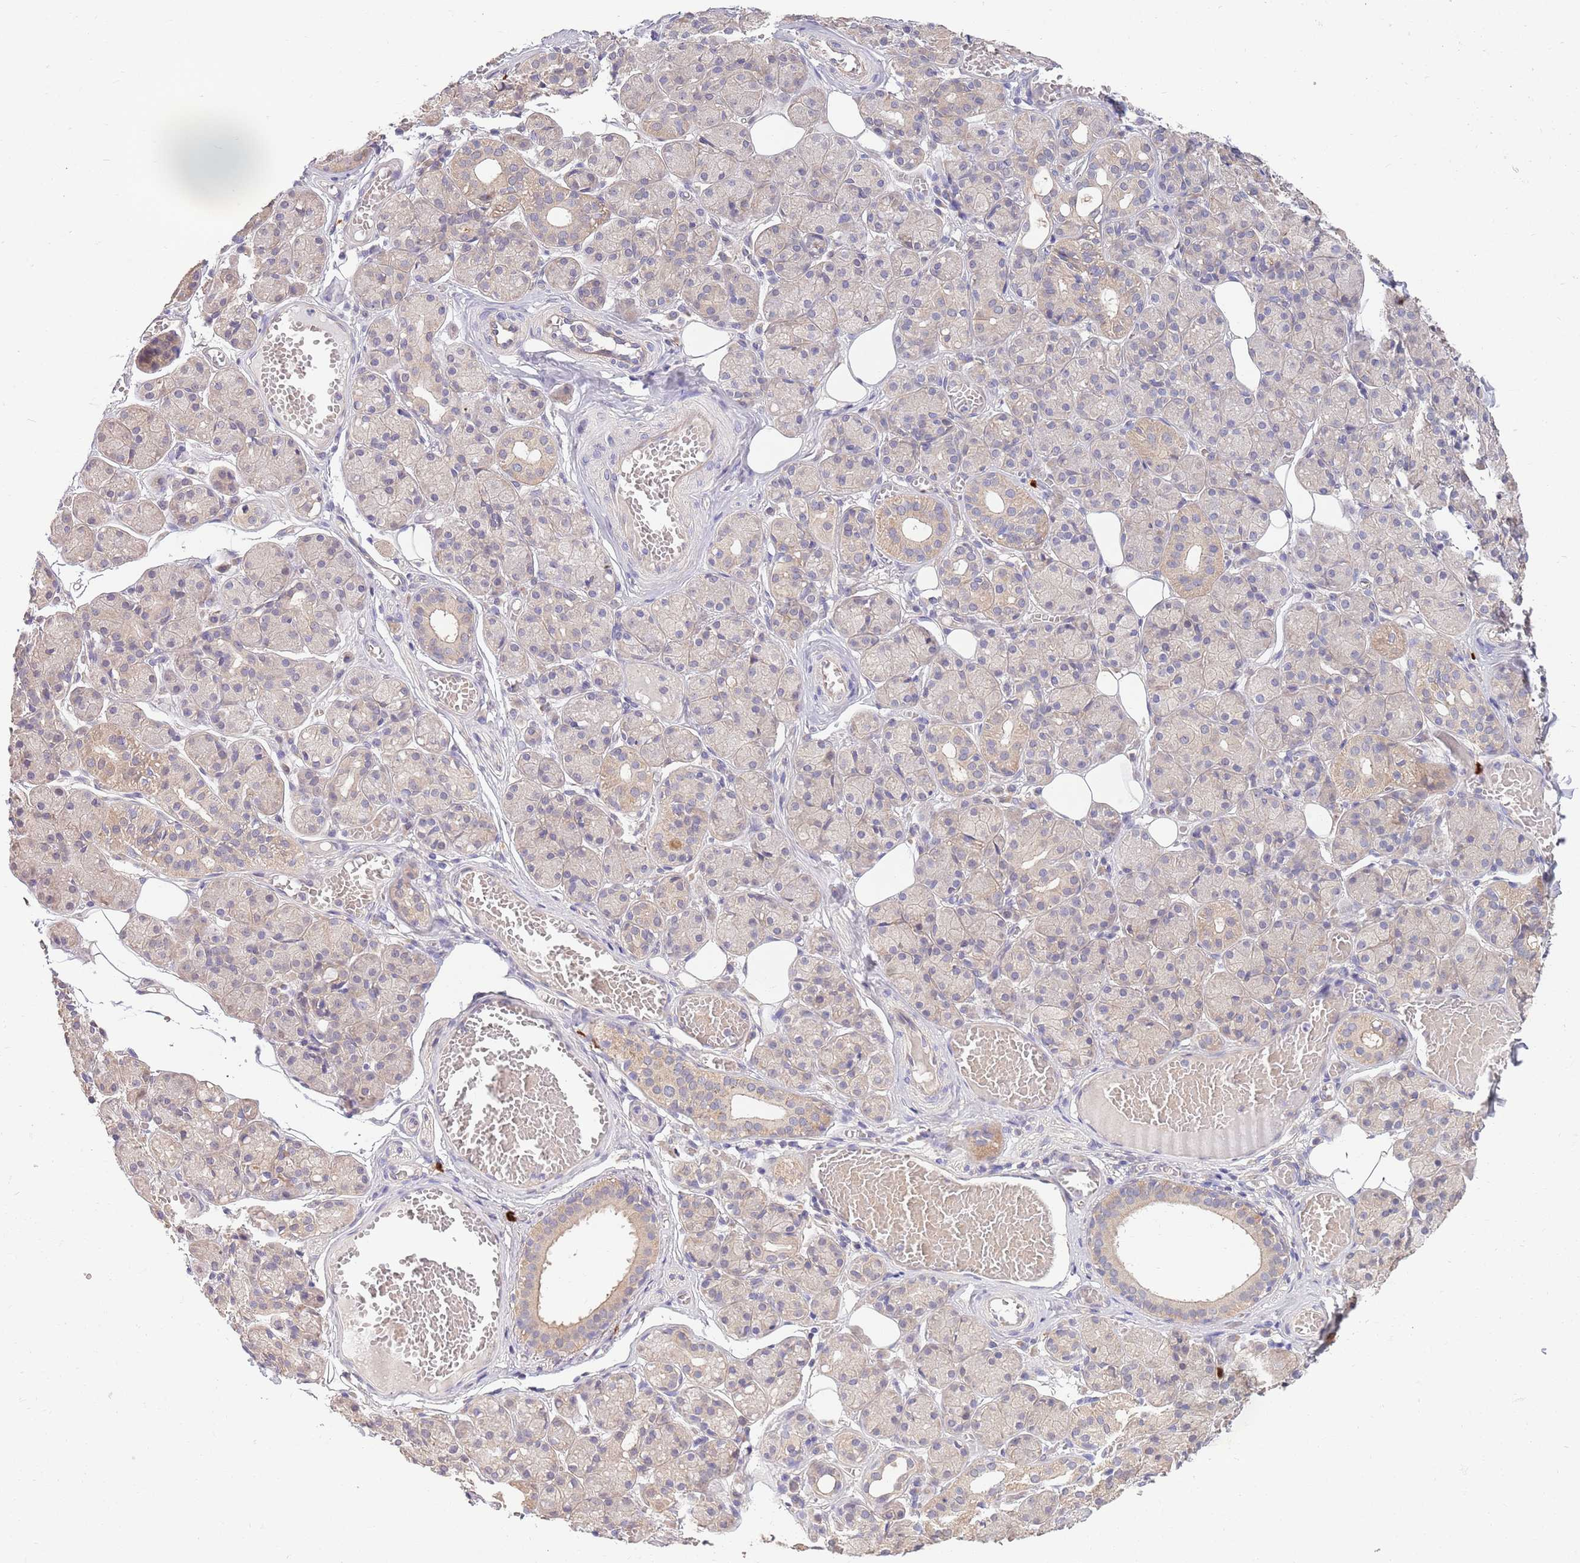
{"staining": {"intensity": "moderate", "quantity": "<25%", "location": "cytoplasmic/membranous"}, "tissue": "salivary gland", "cell_type": "Glandular cells", "image_type": "normal", "snomed": [{"axis": "morphology", "description": "Normal tissue, NOS"}, {"axis": "topography", "description": "Salivary gland"}], "caption": "Immunohistochemistry (IHC) staining of normal salivary gland, which reveals low levels of moderate cytoplasmic/membranous positivity in approximately <25% of glandular cells indicating moderate cytoplasmic/membranous protein staining. The staining was performed using DAB (3,3'-diaminobenzidine) (brown) for protein detection and nuclei were counterstained in hematoxylin (blue).", "gene": "MARVELD2", "patient": {"sex": "male", "age": 63}}